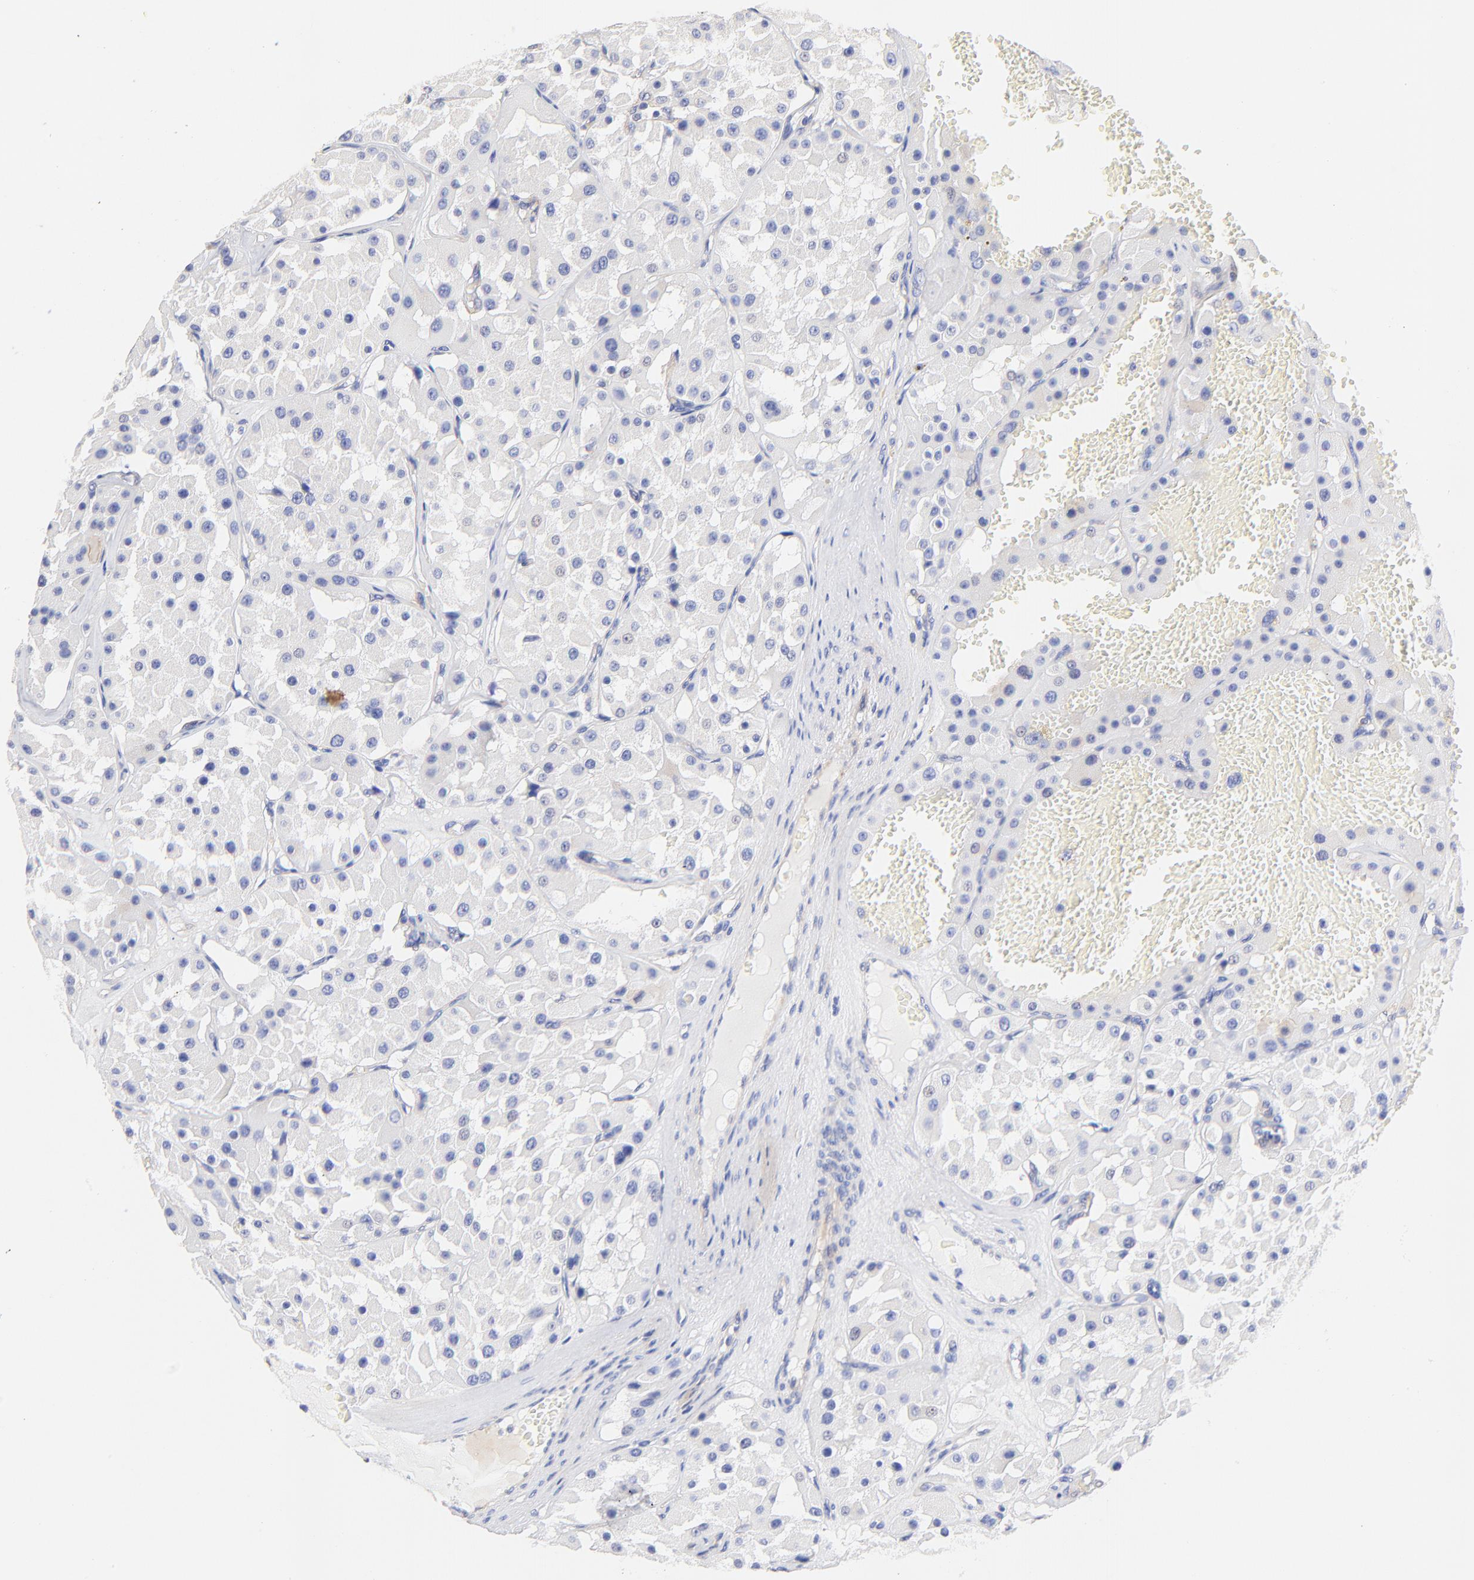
{"staining": {"intensity": "negative", "quantity": "none", "location": "none"}, "tissue": "renal cancer", "cell_type": "Tumor cells", "image_type": "cancer", "snomed": [{"axis": "morphology", "description": "Adenocarcinoma, uncertain malignant potential"}, {"axis": "topography", "description": "Kidney"}], "caption": "Immunohistochemical staining of adenocarcinoma,  uncertain malignant potential (renal) exhibits no significant staining in tumor cells.", "gene": "ACTRT1", "patient": {"sex": "male", "age": 63}}